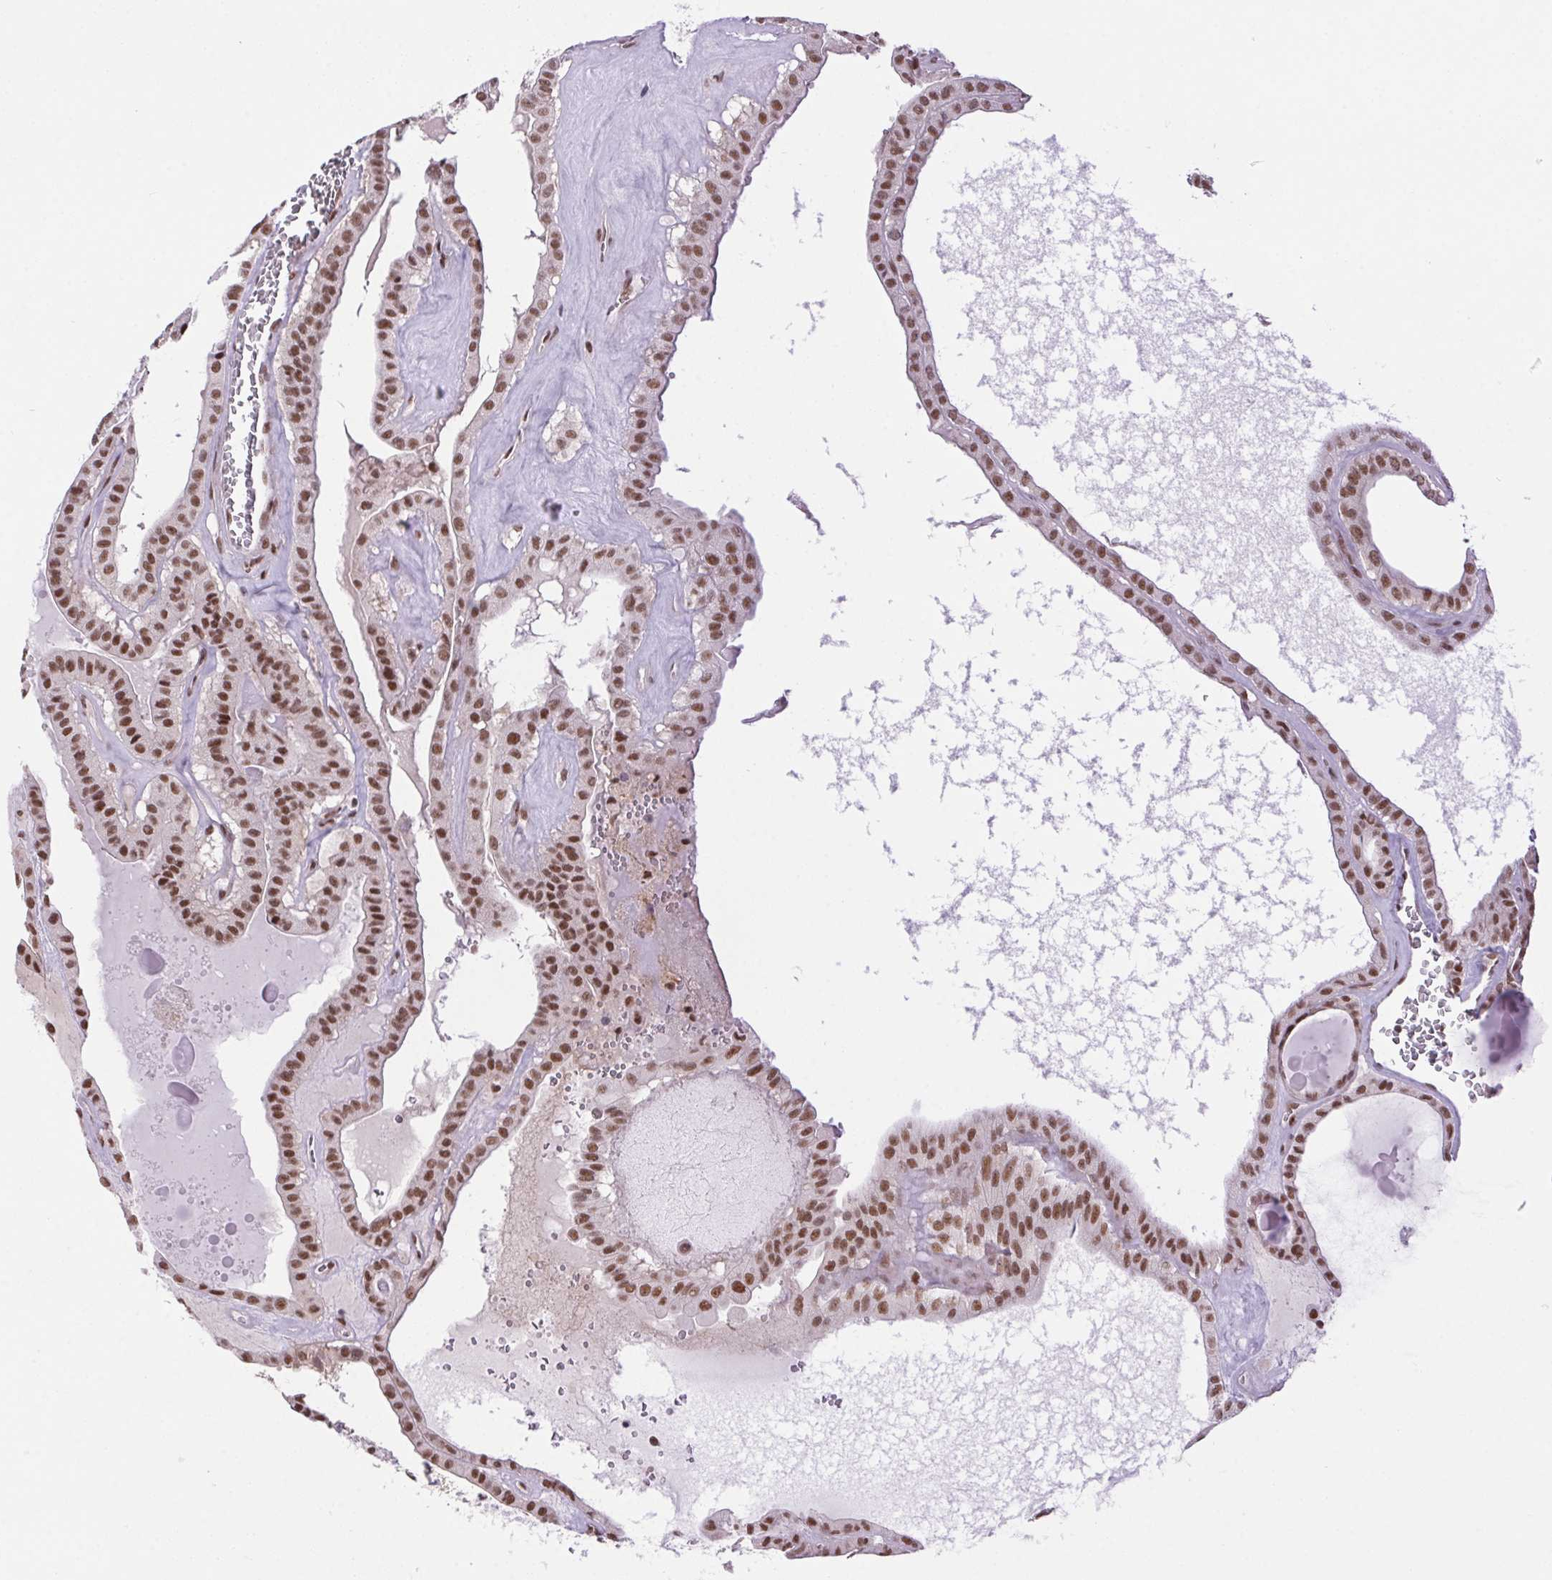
{"staining": {"intensity": "moderate", "quantity": ">75%", "location": "nuclear"}, "tissue": "thyroid cancer", "cell_type": "Tumor cells", "image_type": "cancer", "snomed": [{"axis": "morphology", "description": "Papillary adenocarcinoma, NOS"}, {"axis": "topography", "description": "Thyroid gland"}], "caption": "A medium amount of moderate nuclear staining is seen in about >75% of tumor cells in thyroid cancer (papillary adenocarcinoma) tissue. (DAB (3,3'-diaminobenzidine) IHC, brown staining for protein, blue staining for nuclei).", "gene": "DDX17", "patient": {"sex": "male", "age": 52}}